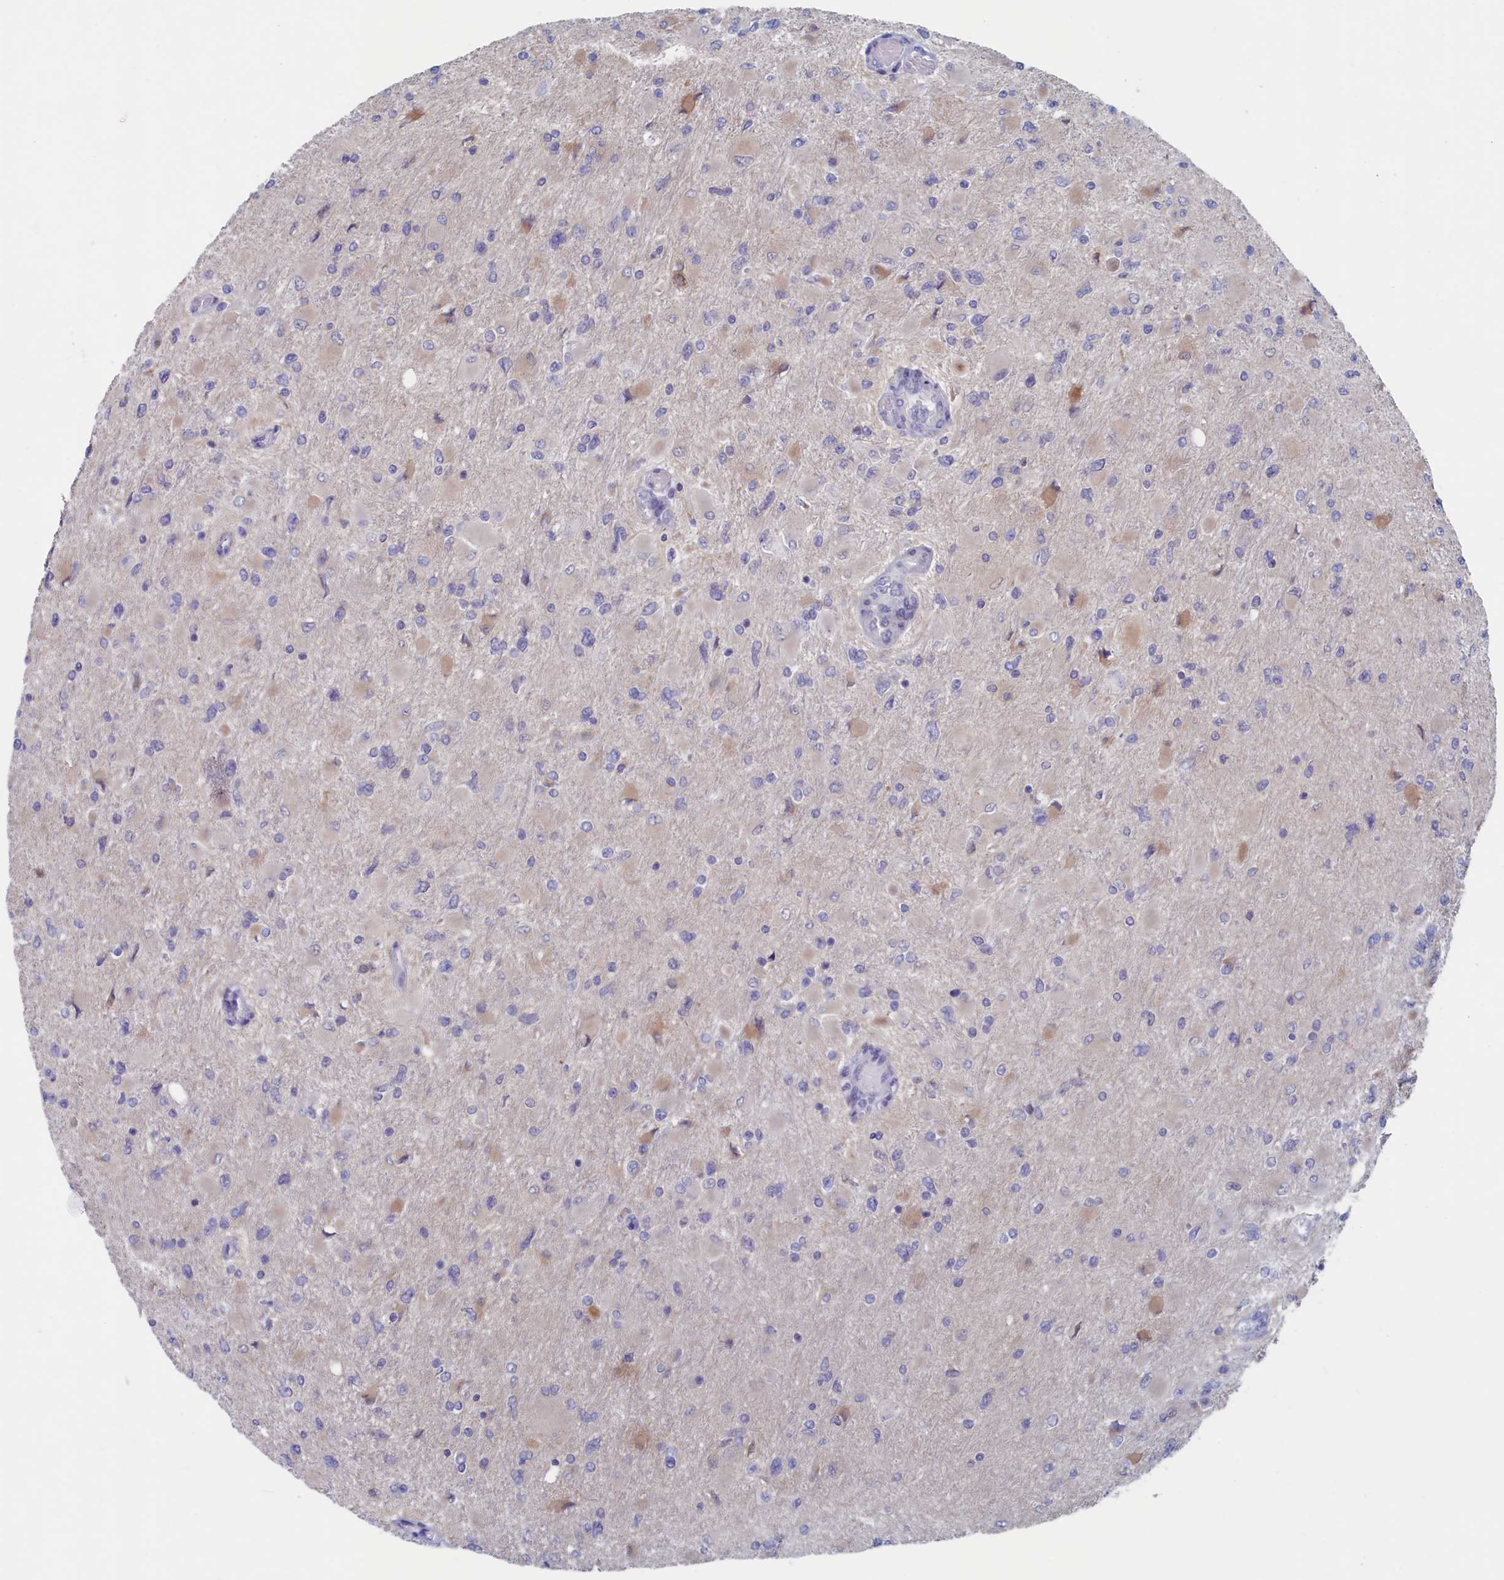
{"staining": {"intensity": "negative", "quantity": "none", "location": "none"}, "tissue": "glioma", "cell_type": "Tumor cells", "image_type": "cancer", "snomed": [{"axis": "morphology", "description": "Glioma, malignant, High grade"}, {"axis": "topography", "description": "Cerebral cortex"}], "caption": "An IHC micrograph of glioma is shown. There is no staining in tumor cells of glioma. The staining is performed using DAB brown chromogen with nuclei counter-stained in using hematoxylin.", "gene": "WDR76", "patient": {"sex": "female", "age": 36}}